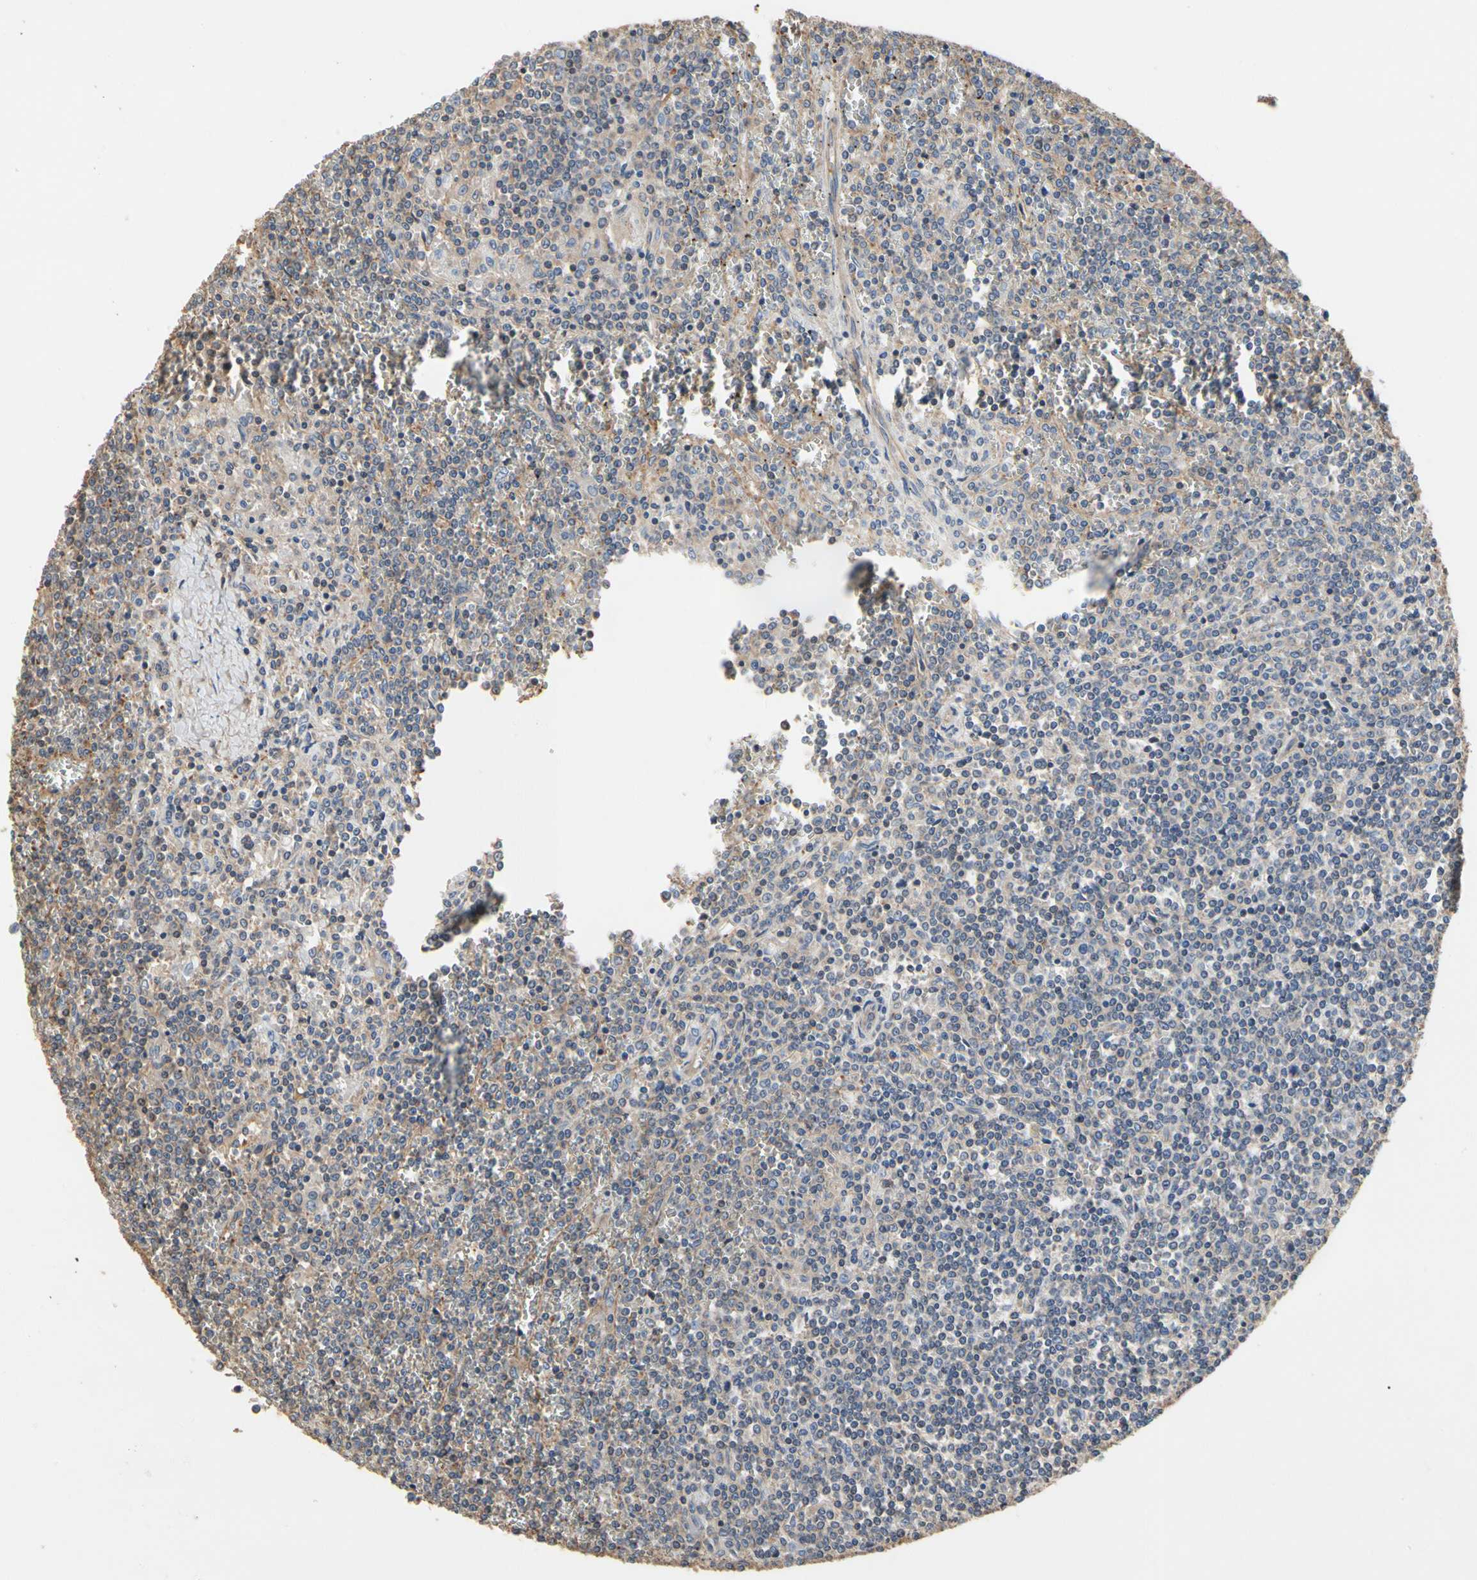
{"staining": {"intensity": "weak", "quantity": "25%-75%", "location": "cytoplasmic/membranous"}, "tissue": "lymphoma", "cell_type": "Tumor cells", "image_type": "cancer", "snomed": [{"axis": "morphology", "description": "Malignant lymphoma, non-Hodgkin's type, Low grade"}, {"axis": "topography", "description": "Spleen"}], "caption": "Human malignant lymphoma, non-Hodgkin's type (low-grade) stained with a protein marker displays weak staining in tumor cells.", "gene": "PDZK1", "patient": {"sex": "female", "age": 19}}